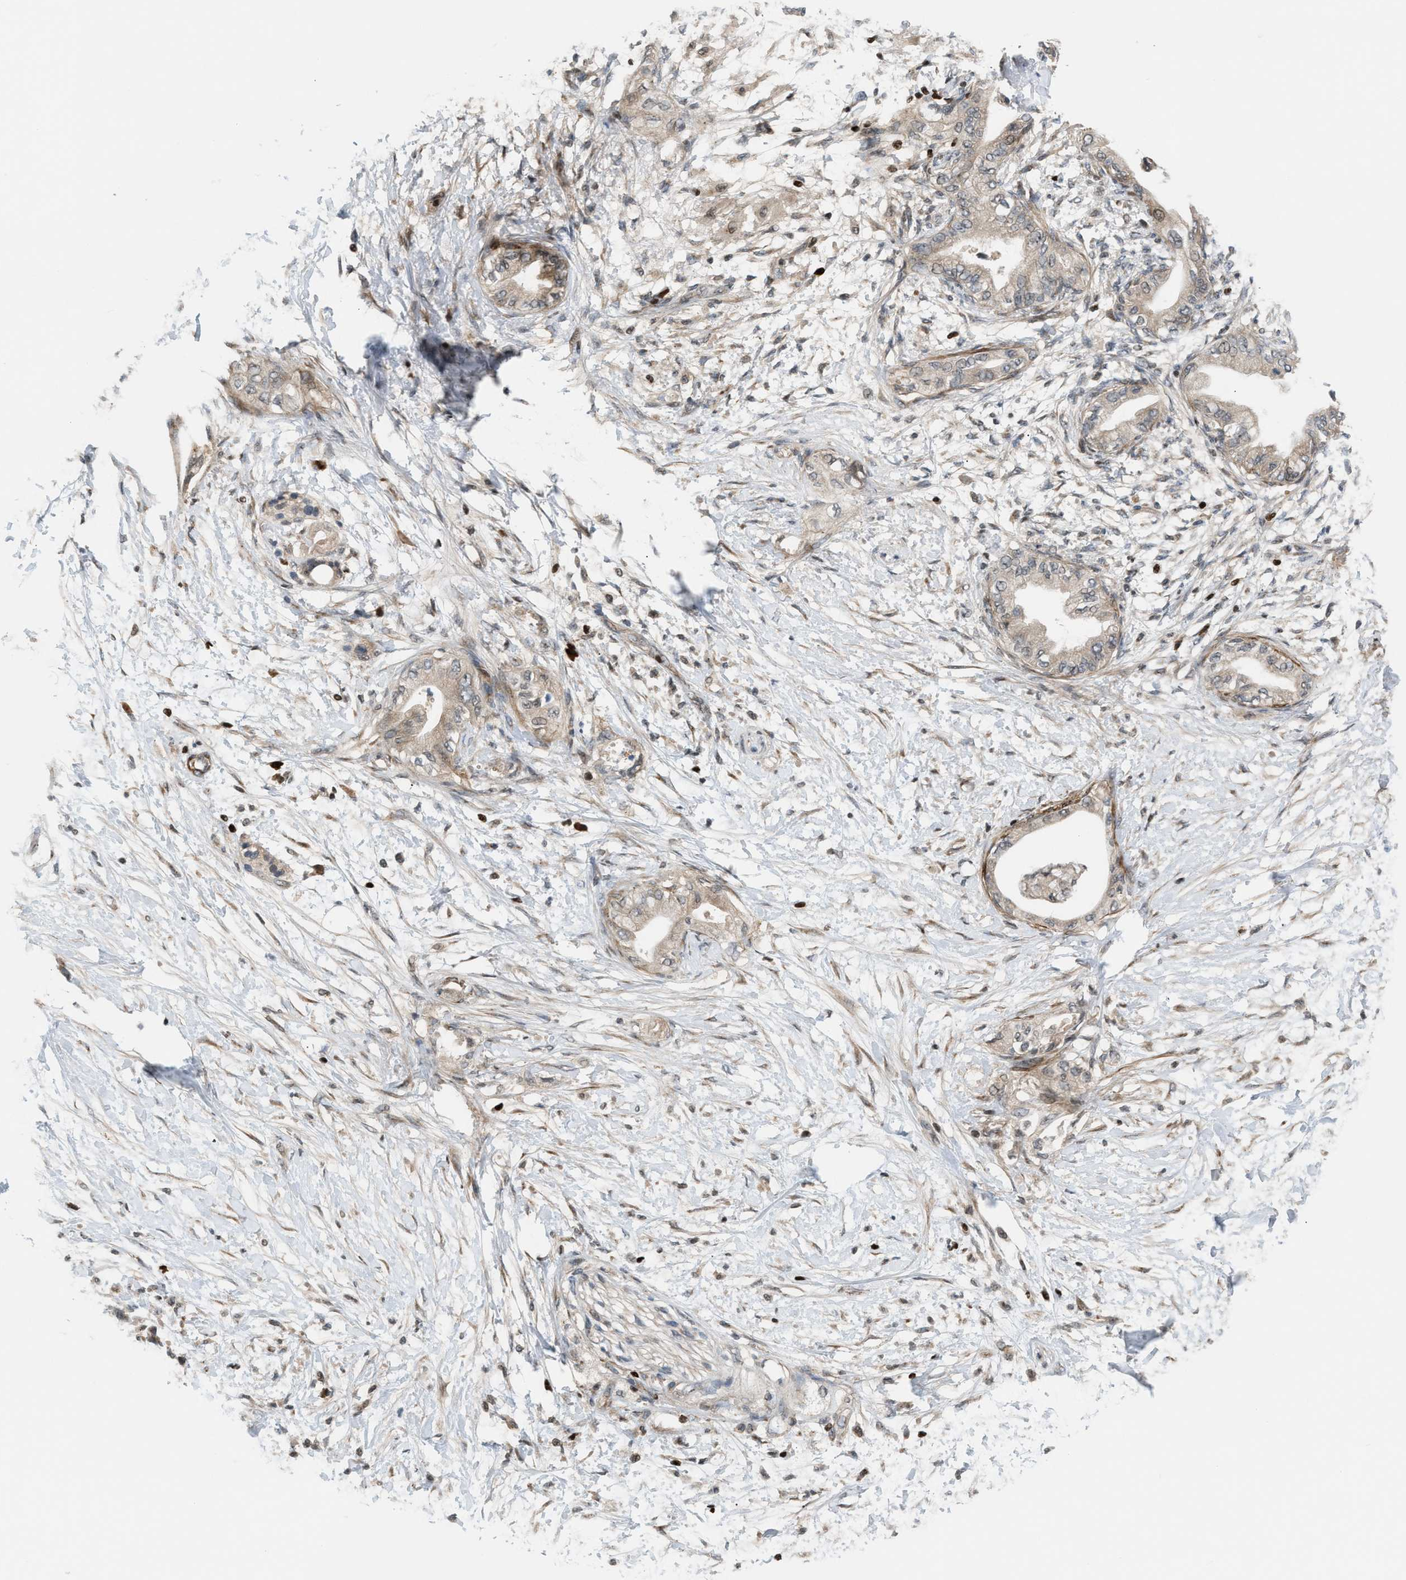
{"staining": {"intensity": "negative", "quantity": "none", "location": "none"}, "tissue": "adipose tissue", "cell_type": "Adipocytes", "image_type": "normal", "snomed": [{"axis": "morphology", "description": "Normal tissue, NOS"}, {"axis": "morphology", "description": "Adenocarcinoma, NOS"}, {"axis": "topography", "description": "Duodenum"}, {"axis": "topography", "description": "Peripheral nerve tissue"}], "caption": "Human adipose tissue stained for a protein using immunohistochemistry (IHC) displays no staining in adipocytes.", "gene": "ZNF276", "patient": {"sex": "female", "age": 60}}